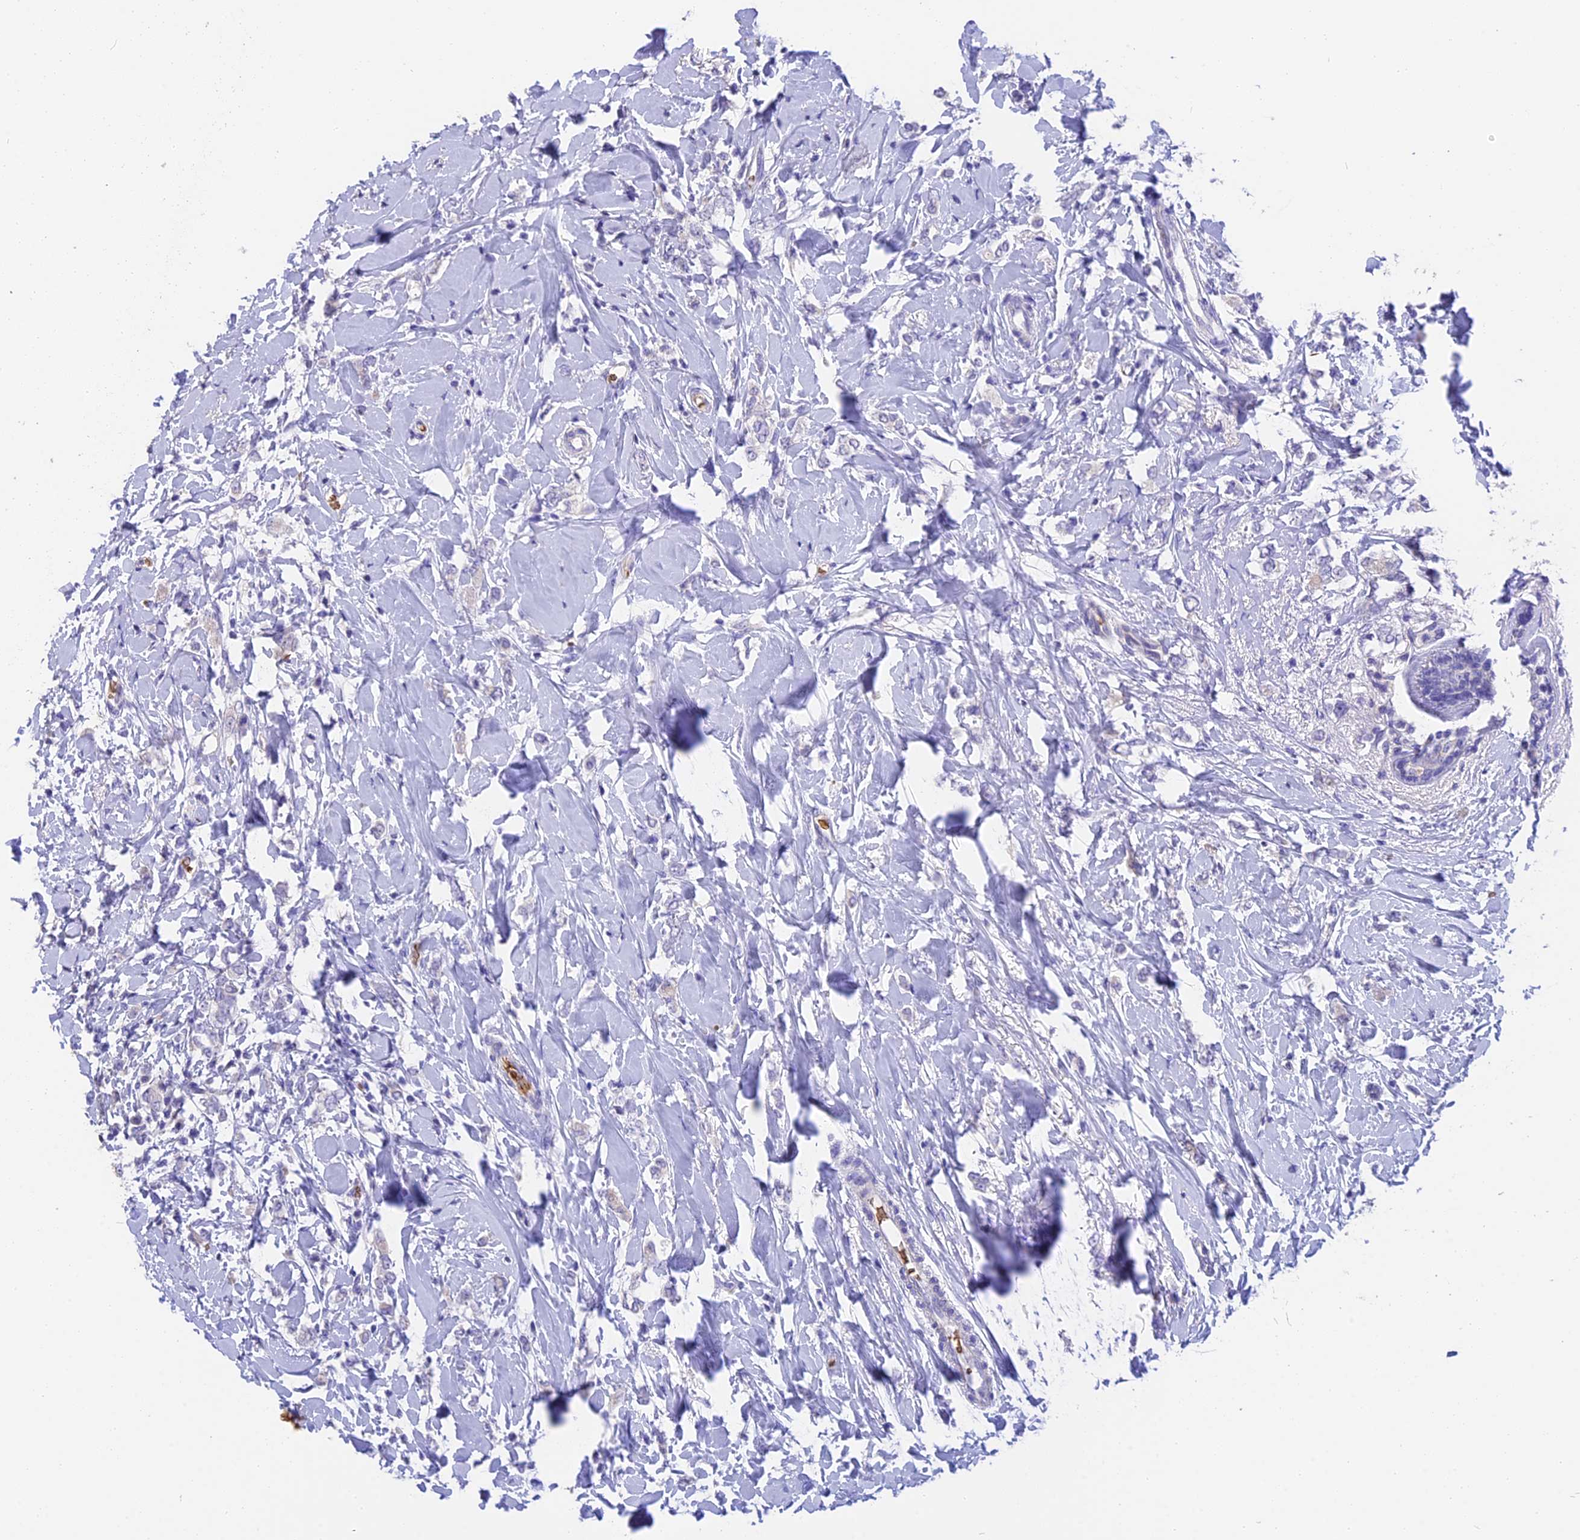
{"staining": {"intensity": "negative", "quantity": "none", "location": "none"}, "tissue": "breast cancer", "cell_type": "Tumor cells", "image_type": "cancer", "snomed": [{"axis": "morphology", "description": "Normal tissue, NOS"}, {"axis": "morphology", "description": "Lobular carcinoma"}, {"axis": "topography", "description": "Breast"}], "caption": "Image shows no significant protein expression in tumor cells of breast lobular carcinoma.", "gene": "TNNC2", "patient": {"sex": "female", "age": 47}}